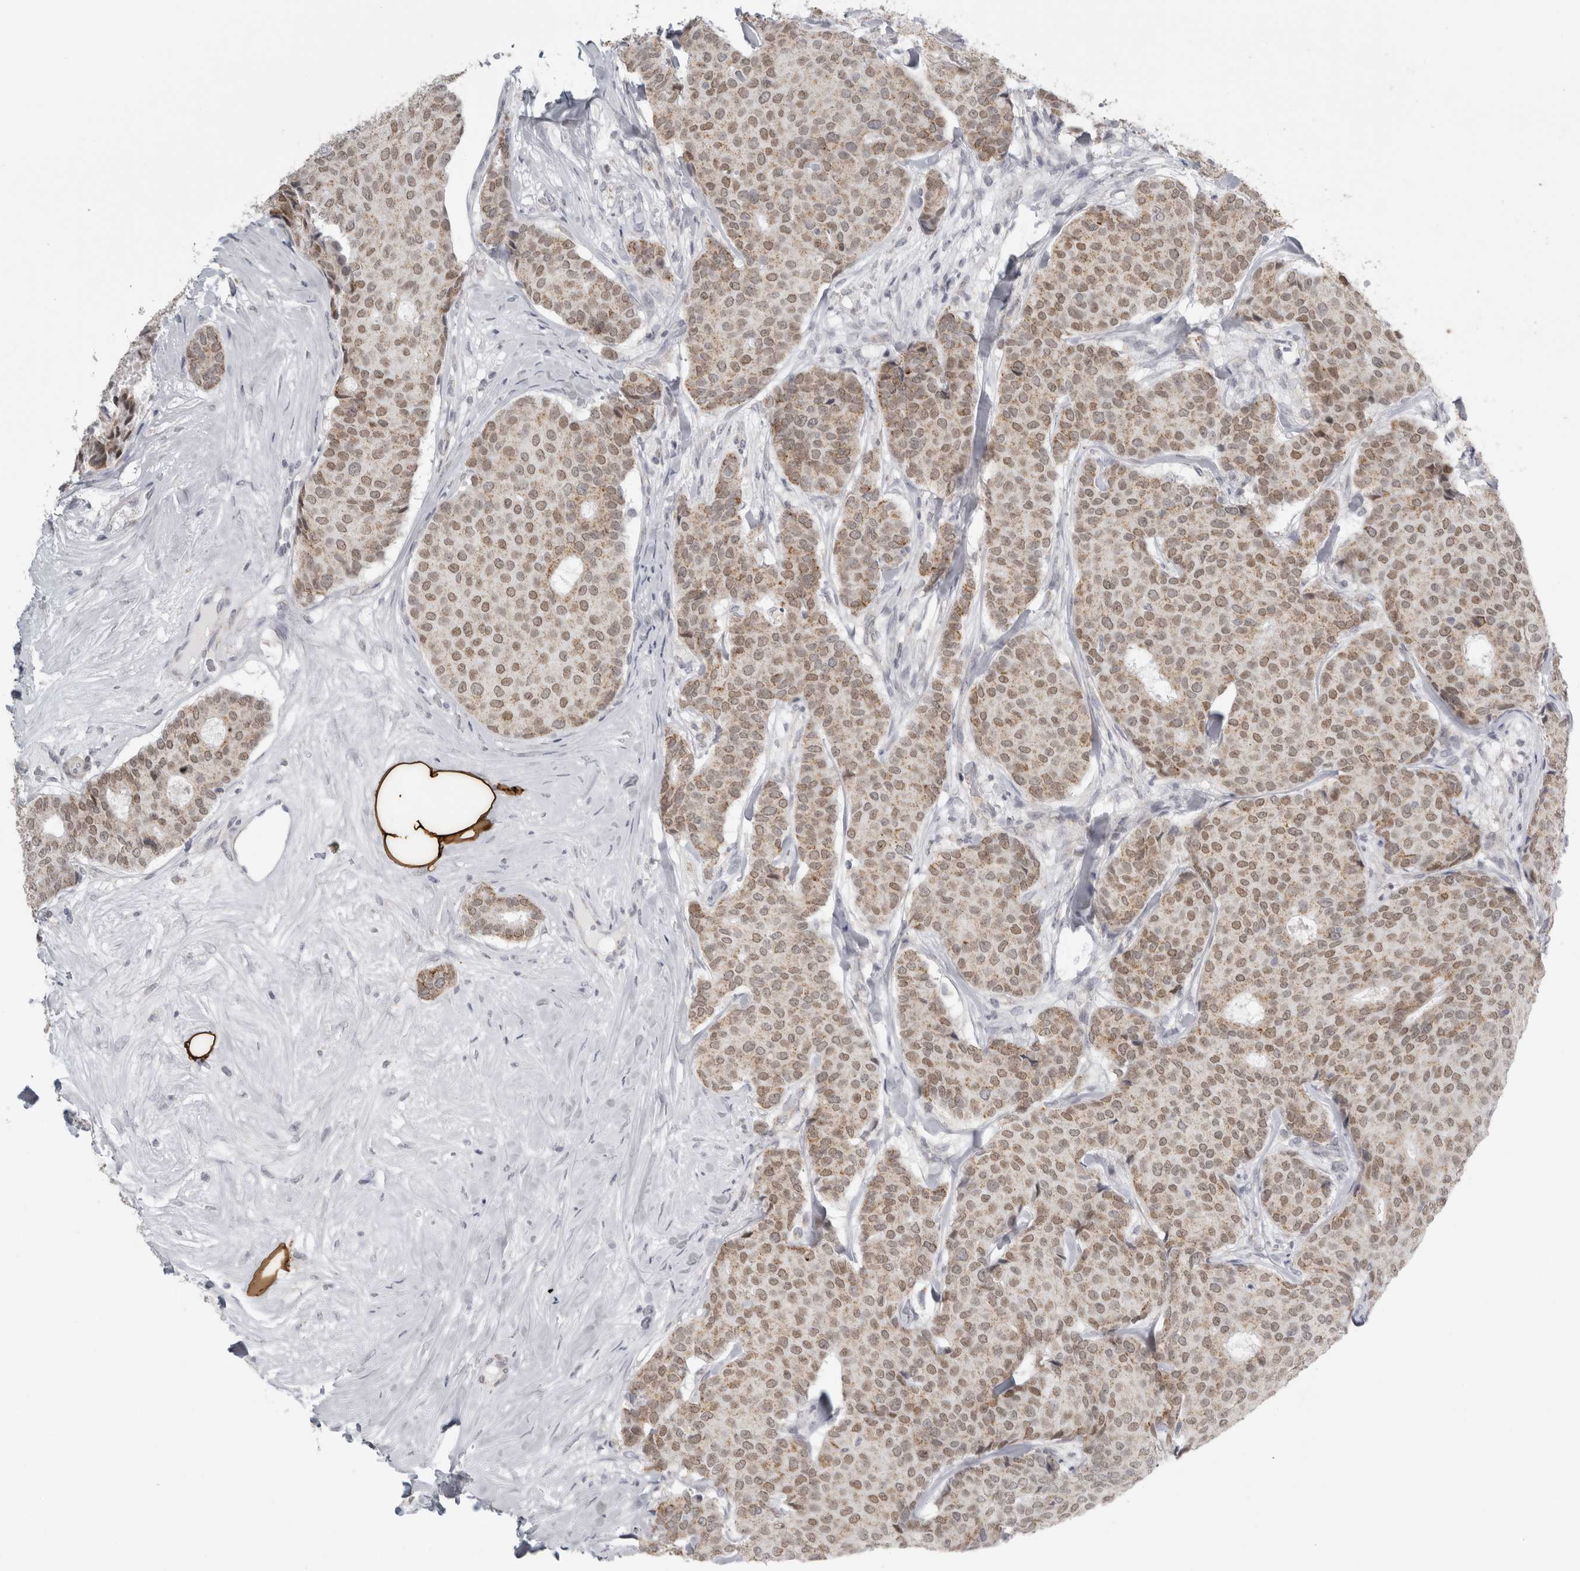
{"staining": {"intensity": "moderate", "quantity": ">75%", "location": "cytoplasmic/membranous"}, "tissue": "breast cancer", "cell_type": "Tumor cells", "image_type": "cancer", "snomed": [{"axis": "morphology", "description": "Duct carcinoma"}, {"axis": "topography", "description": "Breast"}], "caption": "Immunohistochemistry photomicrograph of human breast cancer (infiltrating ductal carcinoma) stained for a protein (brown), which shows medium levels of moderate cytoplasmic/membranous staining in approximately >75% of tumor cells.", "gene": "PLIN1", "patient": {"sex": "female", "age": 75}}